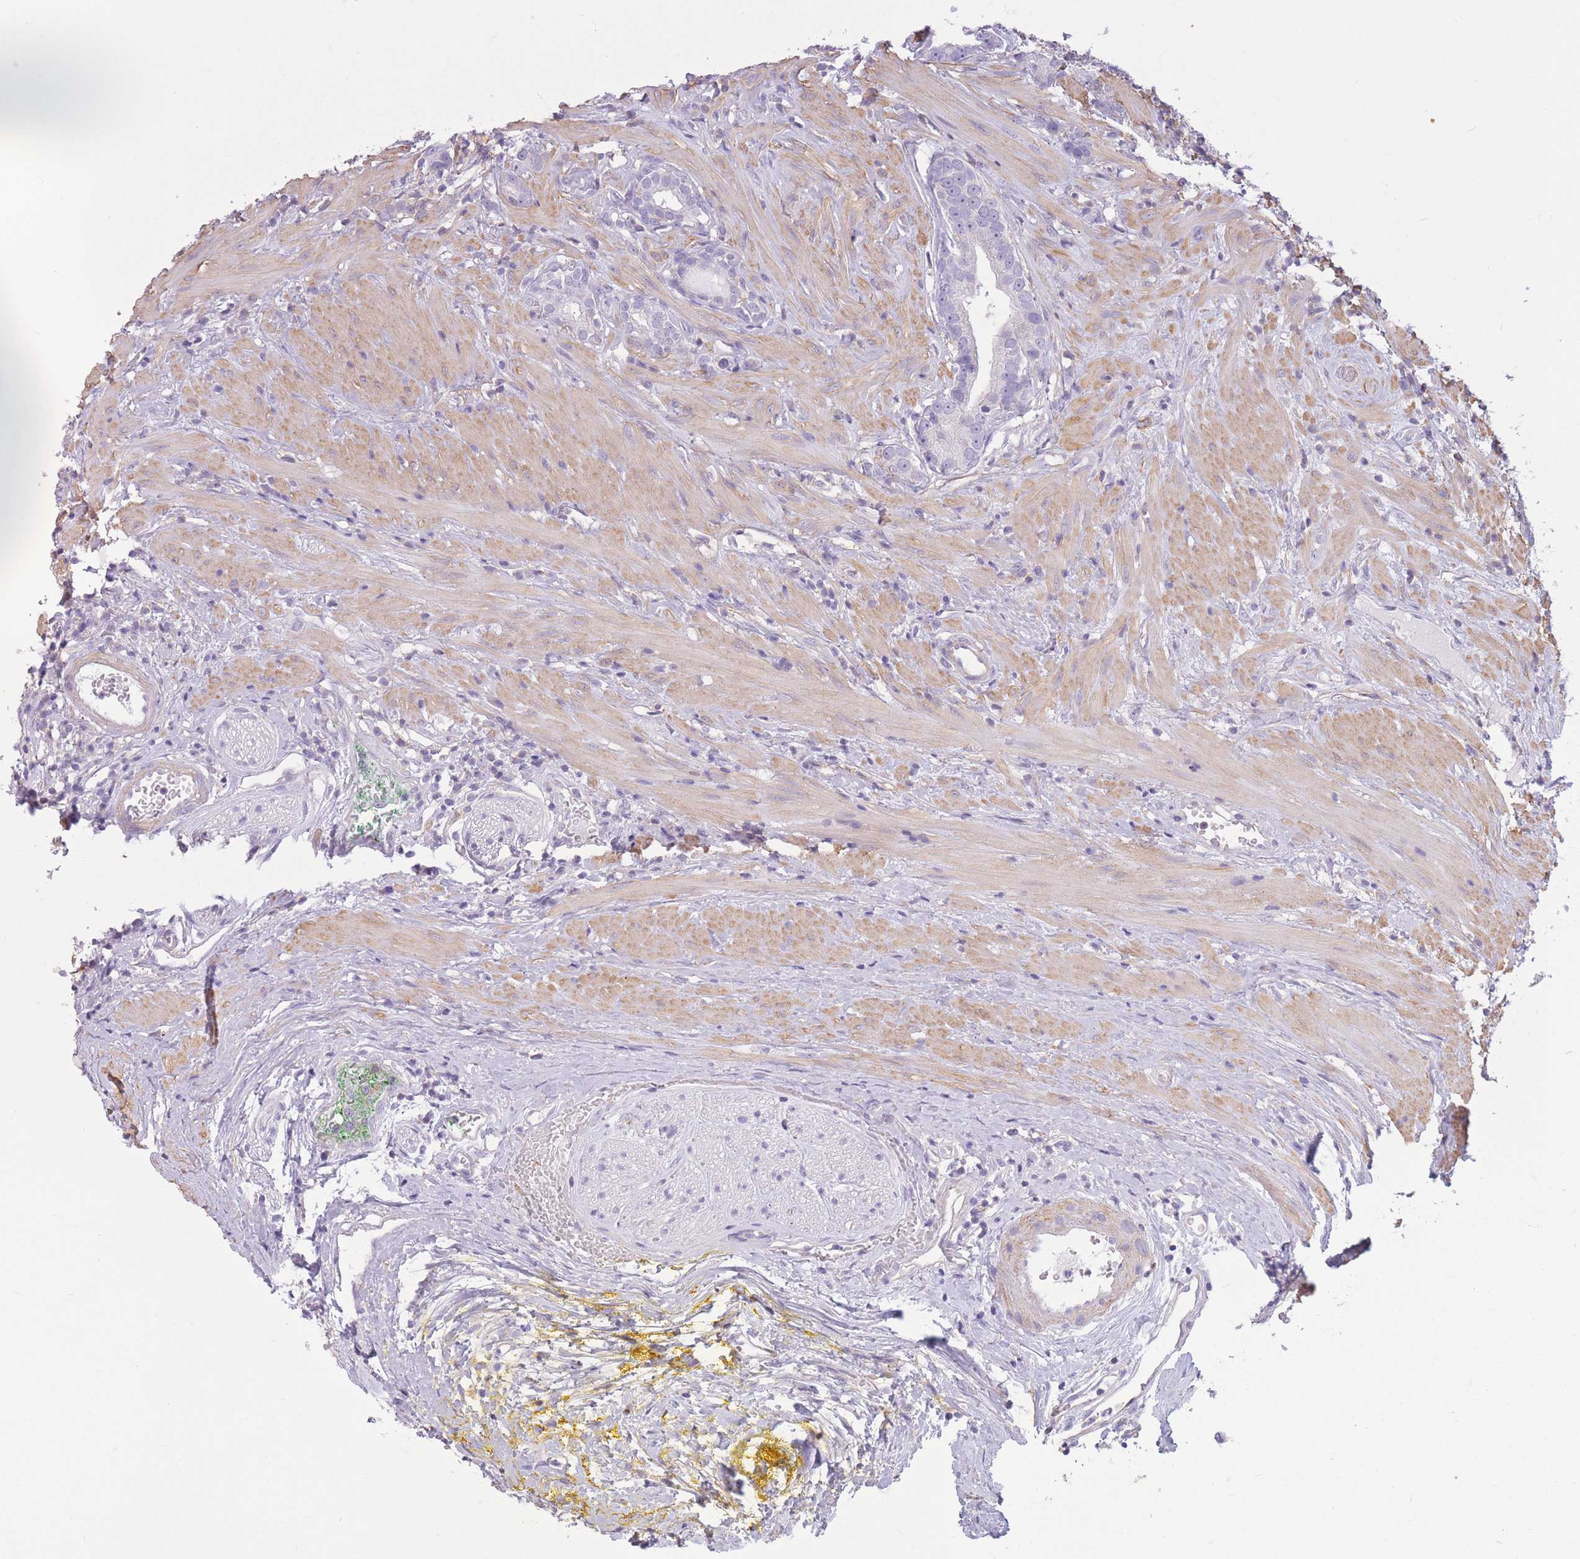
{"staining": {"intensity": "negative", "quantity": "none", "location": "none"}, "tissue": "prostate cancer", "cell_type": "Tumor cells", "image_type": "cancer", "snomed": [{"axis": "morphology", "description": "Adenocarcinoma, High grade"}, {"axis": "topography", "description": "Prostate"}], "caption": "Tumor cells show no significant expression in adenocarcinoma (high-grade) (prostate). The staining was performed using DAB to visualize the protein expression in brown, while the nuclei were stained in blue with hematoxylin (Magnification: 20x).", "gene": "PDHA1", "patient": {"sex": "male", "age": 67}}